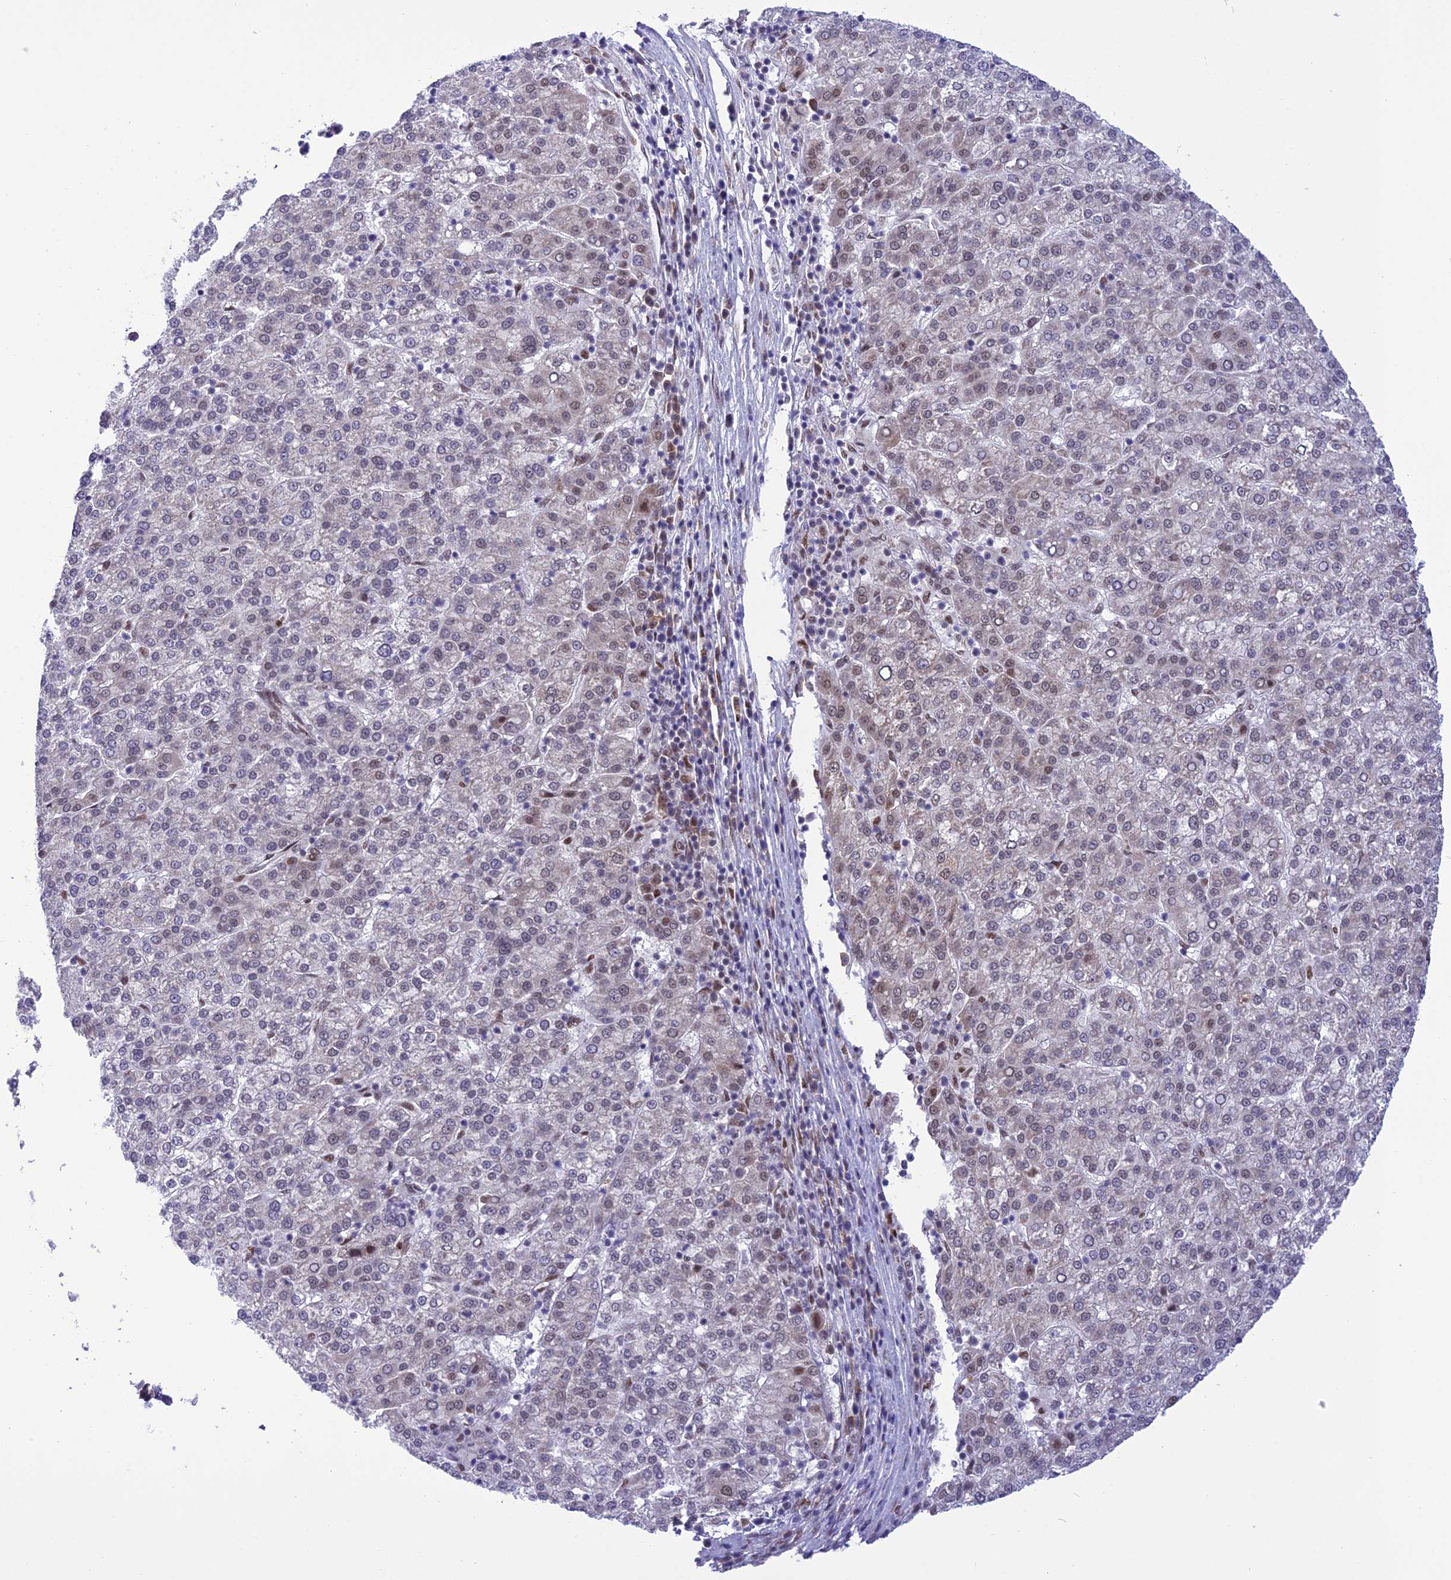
{"staining": {"intensity": "weak", "quantity": "<25%", "location": "nuclear"}, "tissue": "liver cancer", "cell_type": "Tumor cells", "image_type": "cancer", "snomed": [{"axis": "morphology", "description": "Carcinoma, Hepatocellular, NOS"}, {"axis": "topography", "description": "Liver"}], "caption": "Micrograph shows no significant protein expression in tumor cells of liver cancer (hepatocellular carcinoma). (DAB IHC visualized using brightfield microscopy, high magnification).", "gene": "DDX1", "patient": {"sex": "female", "age": 58}}